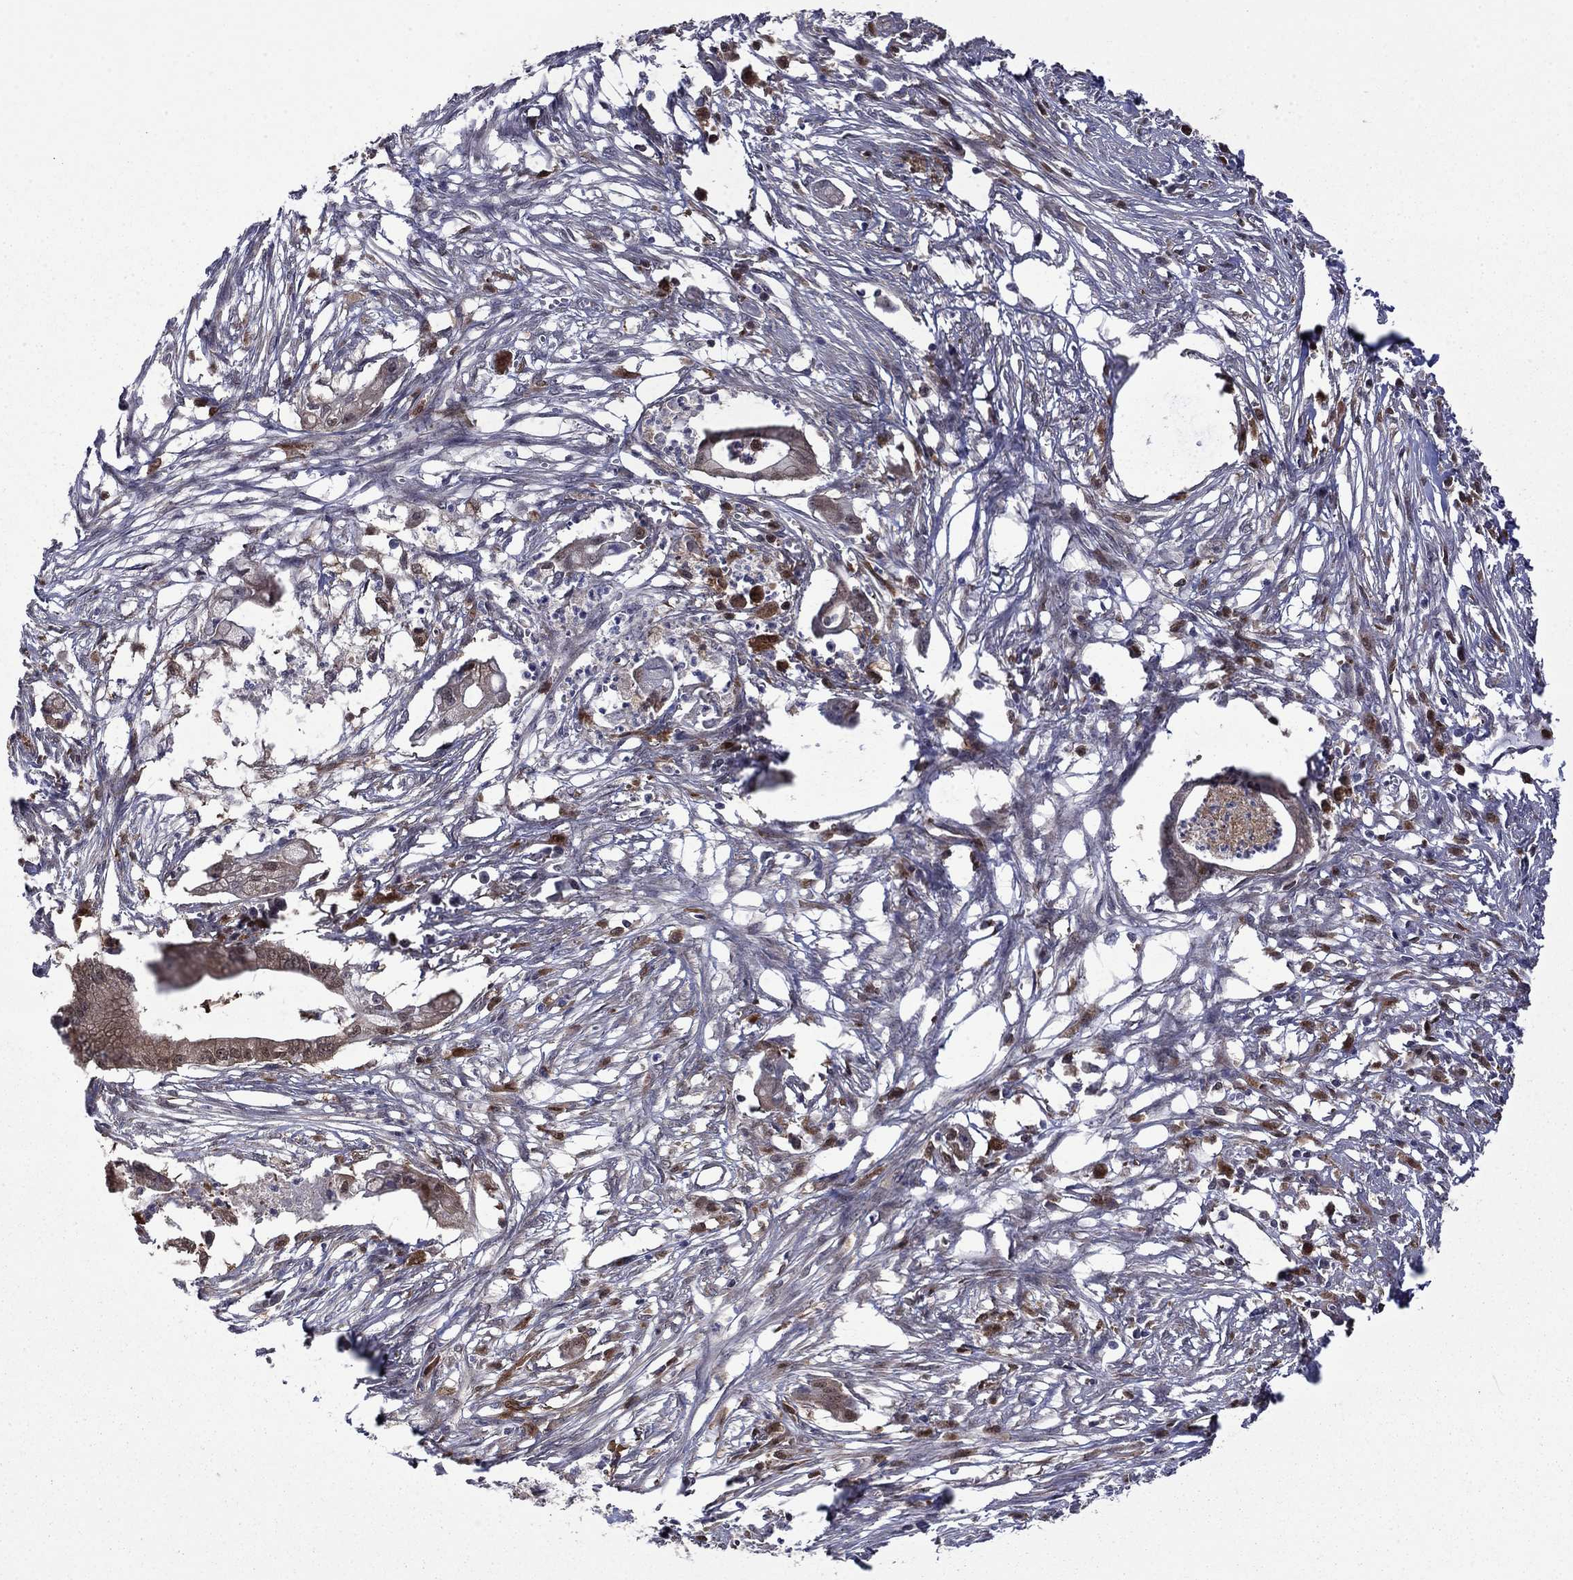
{"staining": {"intensity": "weak", "quantity": "25%-75%", "location": "cytoplasmic/membranous"}, "tissue": "pancreatic cancer", "cell_type": "Tumor cells", "image_type": "cancer", "snomed": [{"axis": "morphology", "description": "Normal tissue, NOS"}, {"axis": "morphology", "description": "Adenocarcinoma, NOS"}, {"axis": "topography", "description": "Pancreas"}], "caption": "A high-resolution micrograph shows immunohistochemistry staining of pancreatic cancer (adenocarcinoma), which demonstrates weak cytoplasmic/membranous positivity in approximately 25%-75% of tumor cells. The staining was performed using DAB, with brown indicating positive protein expression. Nuclei are stained blue with hematoxylin.", "gene": "TPMT", "patient": {"sex": "female", "age": 58}}